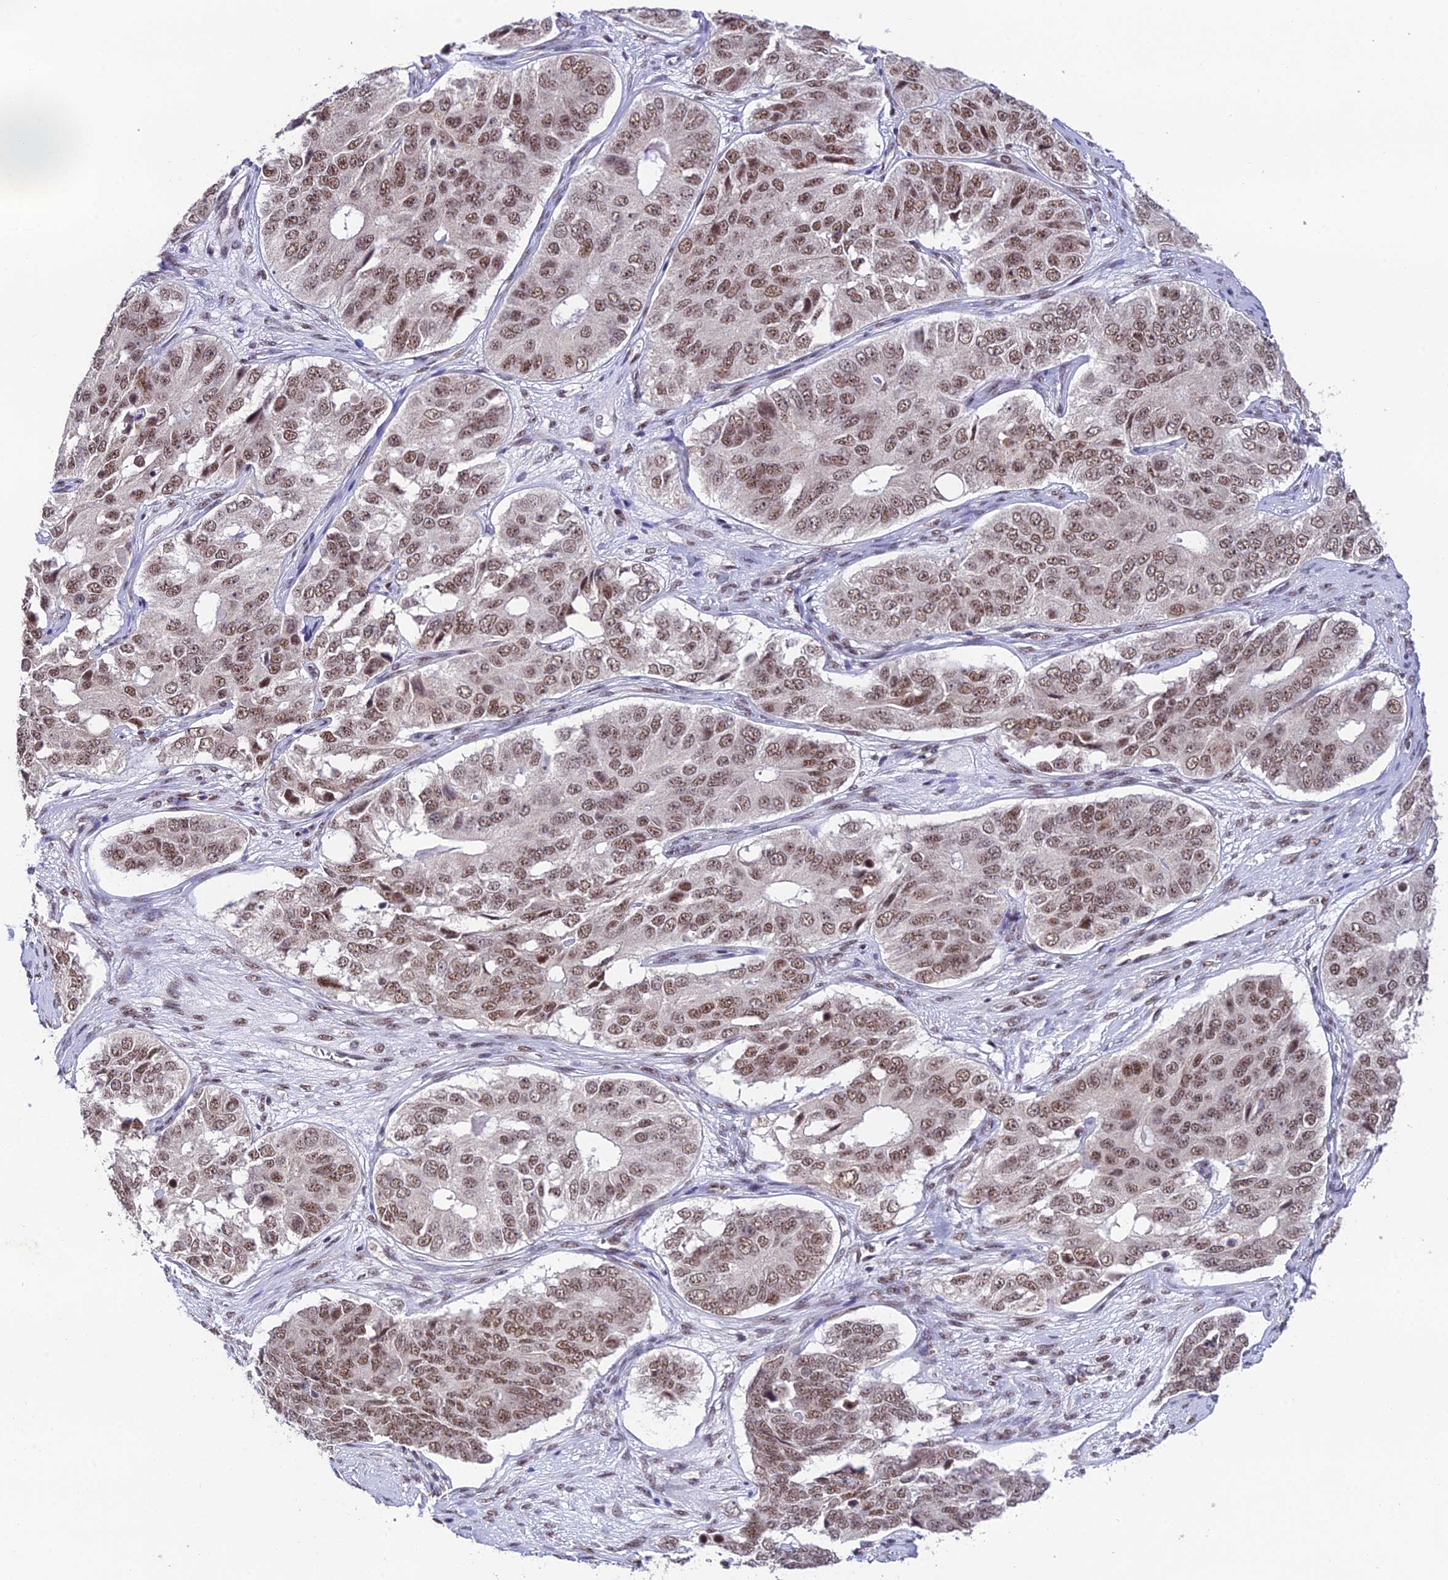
{"staining": {"intensity": "weak", "quantity": ">75%", "location": "nuclear"}, "tissue": "ovarian cancer", "cell_type": "Tumor cells", "image_type": "cancer", "snomed": [{"axis": "morphology", "description": "Carcinoma, endometroid"}, {"axis": "topography", "description": "Ovary"}], "caption": "Protein expression analysis of ovarian endometroid carcinoma displays weak nuclear staining in about >75% of tumor cells. The staining was performed using DAB (3,3'-diaminobenzidine) to visualize the protein expression in brown, while the nuclei were stained in blue with hematoxylin (Magnification: 20x).", "gene": "THOC7", "patient": {"sex": "female", "age": 51}}